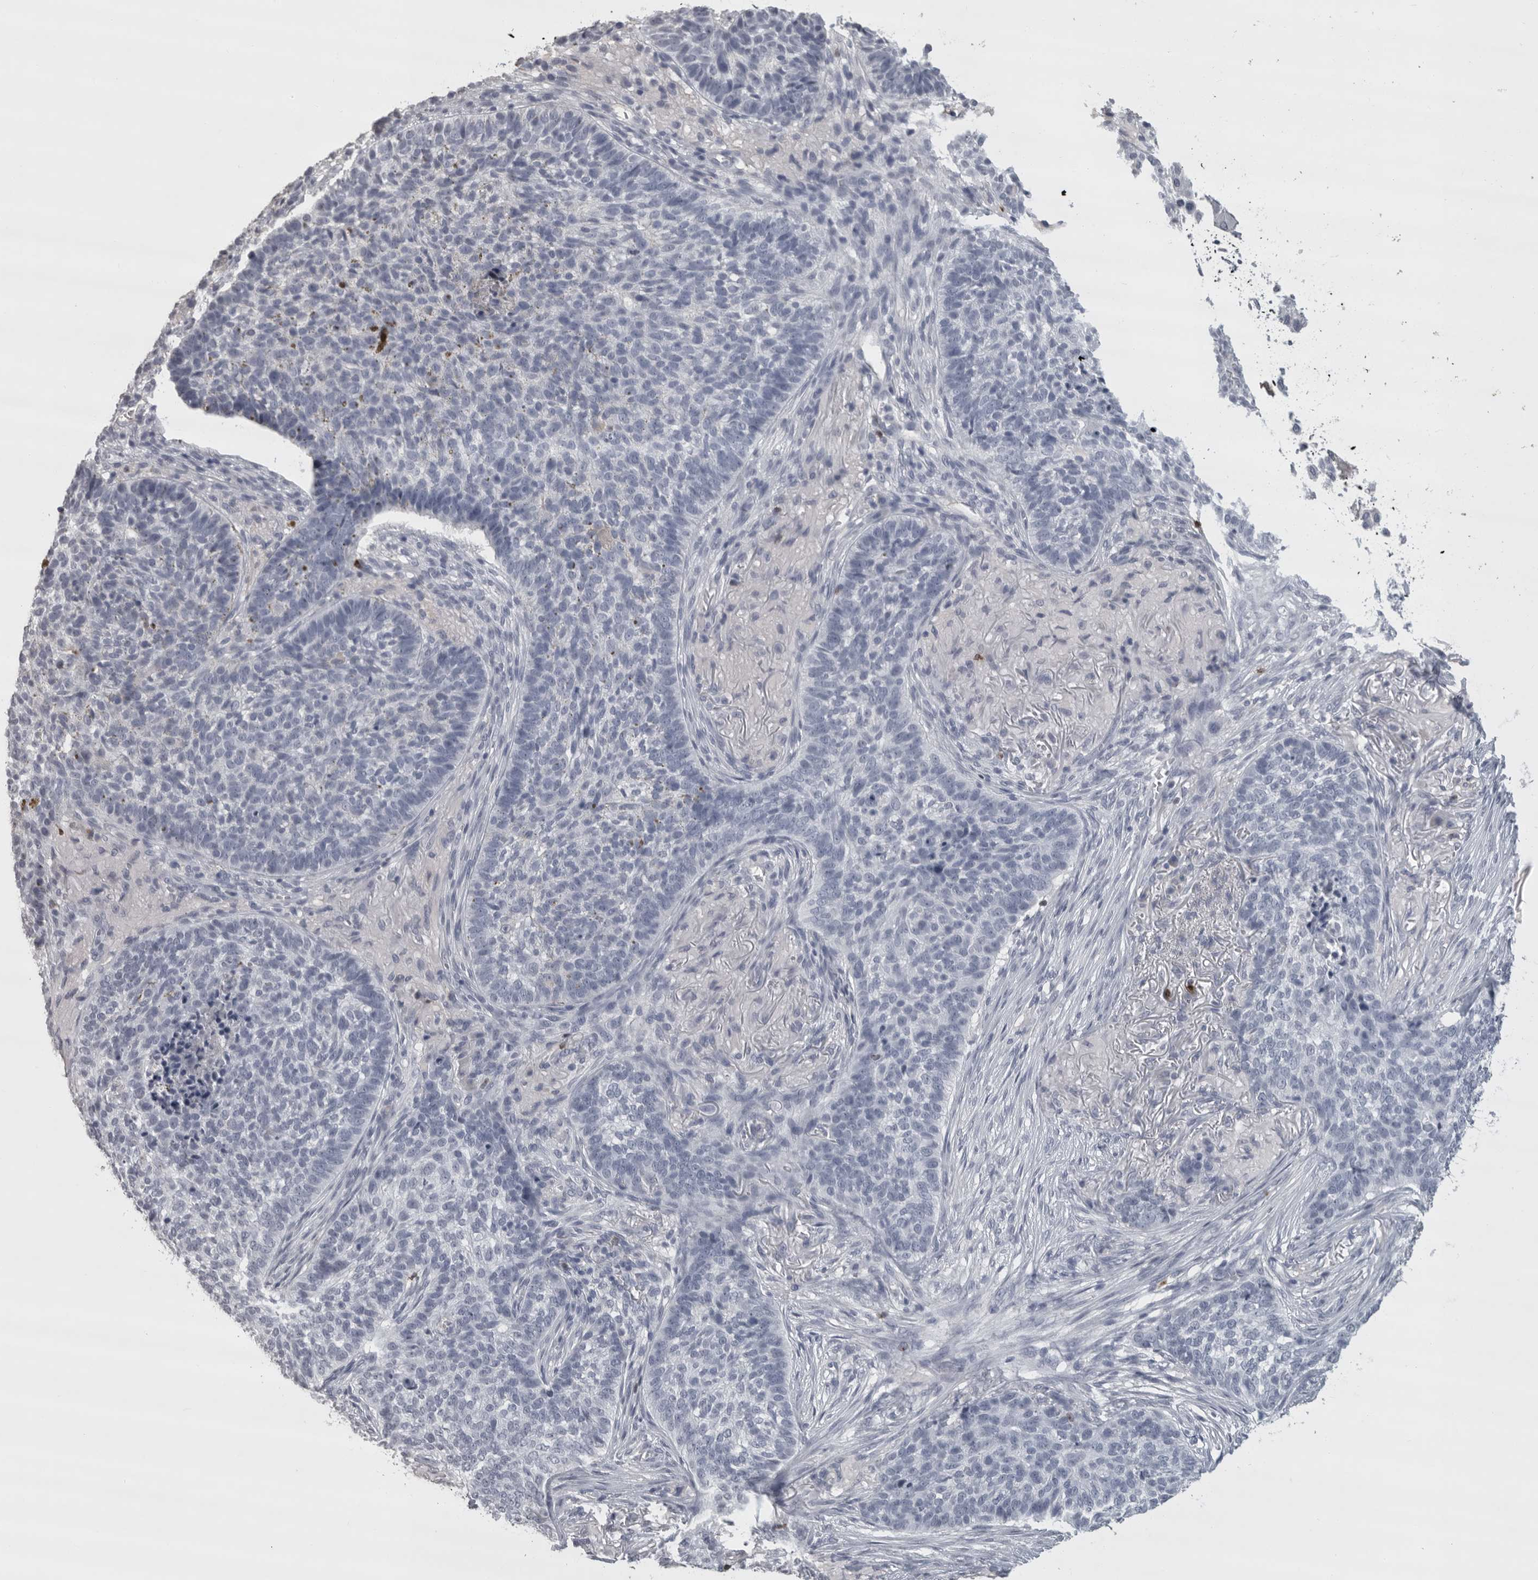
{"staining": {"intensity": "negative", "quantity": "none", "location": "none"}, "tissue": "skin cancer", "cell_type": "Tumor cells", "image_type": "cancer", "snomed": [{"axis": "morphology", "description": "Basal cell carcinoma"}, {"axis": "topography", "description": "Skin"}], "caption": "IHC photomicrograph of basal cell carcinoma (skin) stained for a protein (brown), which reveals no expression in tumor cells.", "gene": "GNLY", "patient": {"sex": "male", "age": 85}}